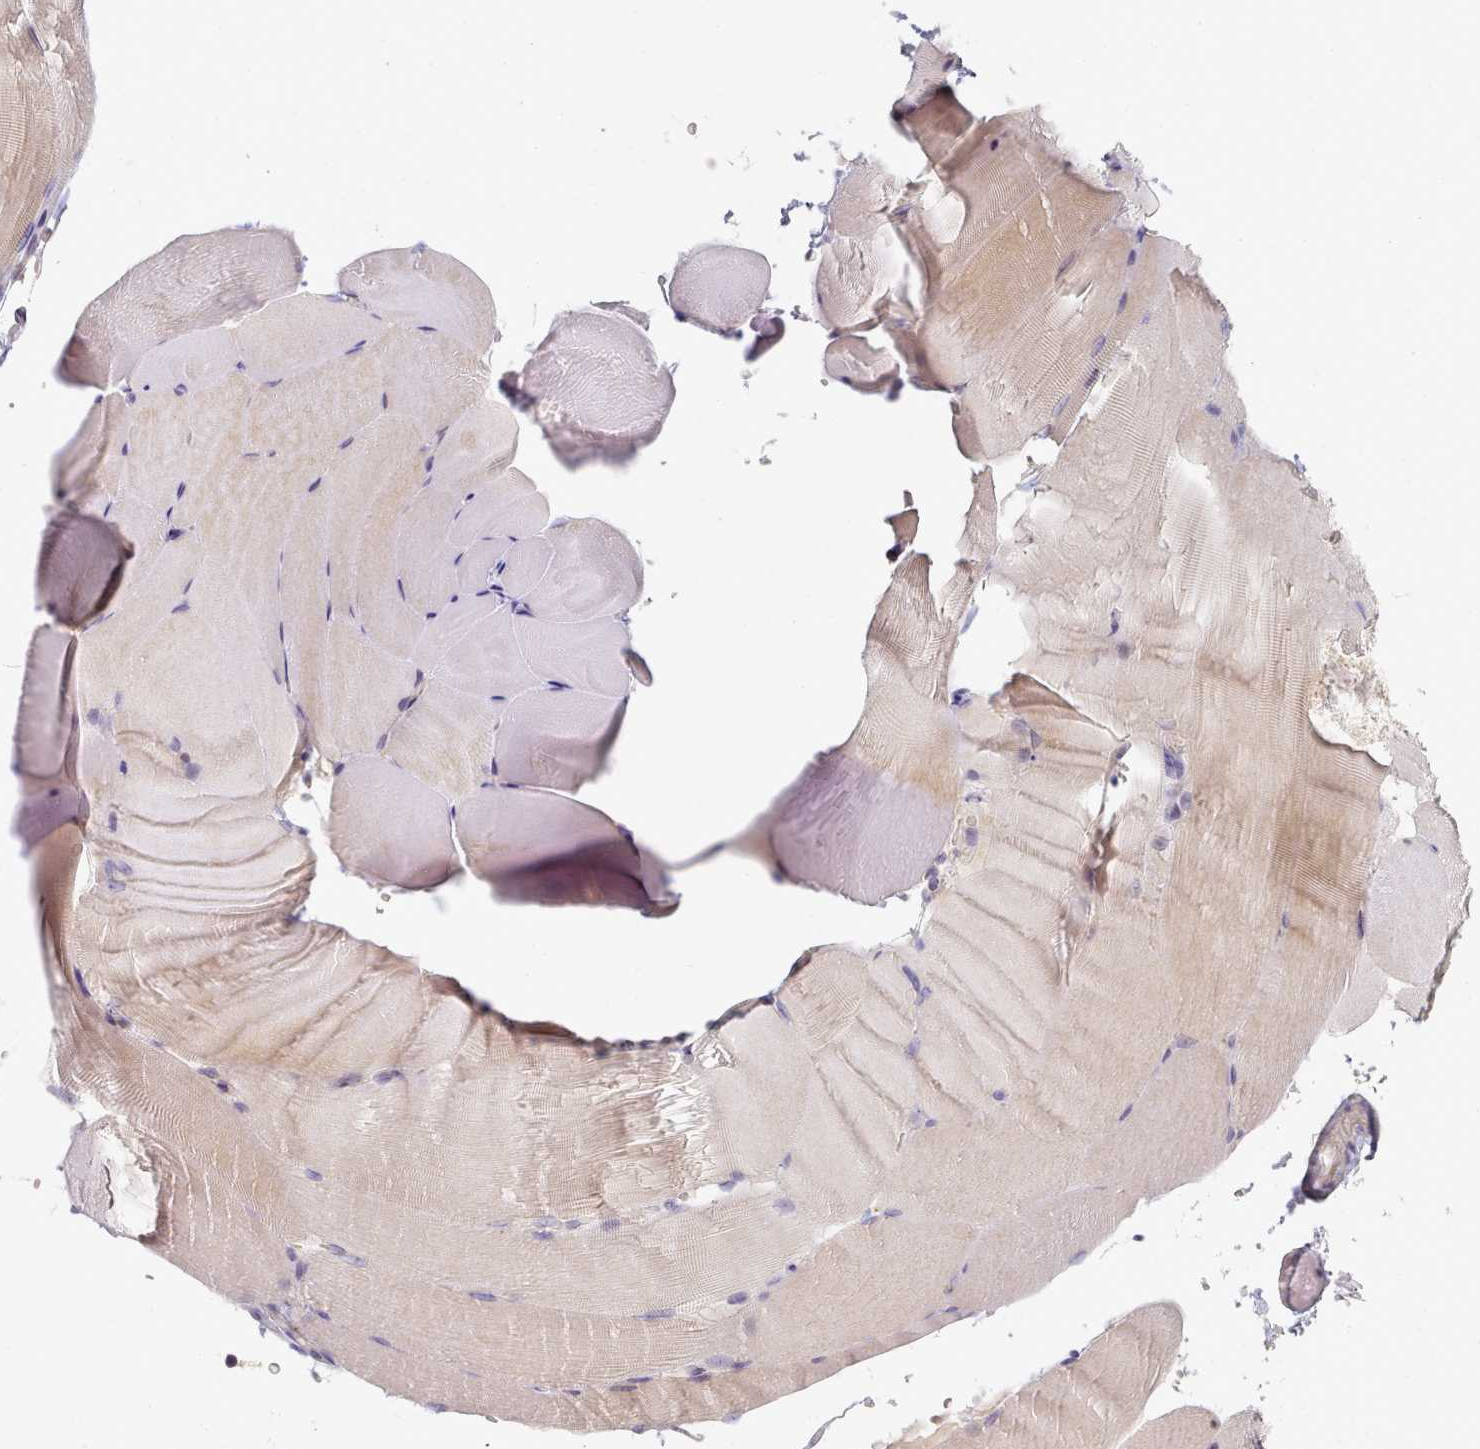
{"staining": {"intensity": "weak", "quantity": "<25%", "location": "cytoplasmic/membranous"}, "tissue": "skeletal muscle", "cell_type": "Myocytes", "image_type": "normal", "snomed": [{"axis": "morphology", "description": "Normal tissue, NOS"}, {"axis": "topography", "description": "Skeletal muscle"}, {"axis": "topography", "description": "Parathyroid gland"}], "caption": "This is an immunohistochemistry (IHC) histopathology image of normal skeletal muscle. There is no expression in myocytes.", "gene": "TYW1B", "patient": {"sex": "female", "age": 37}}